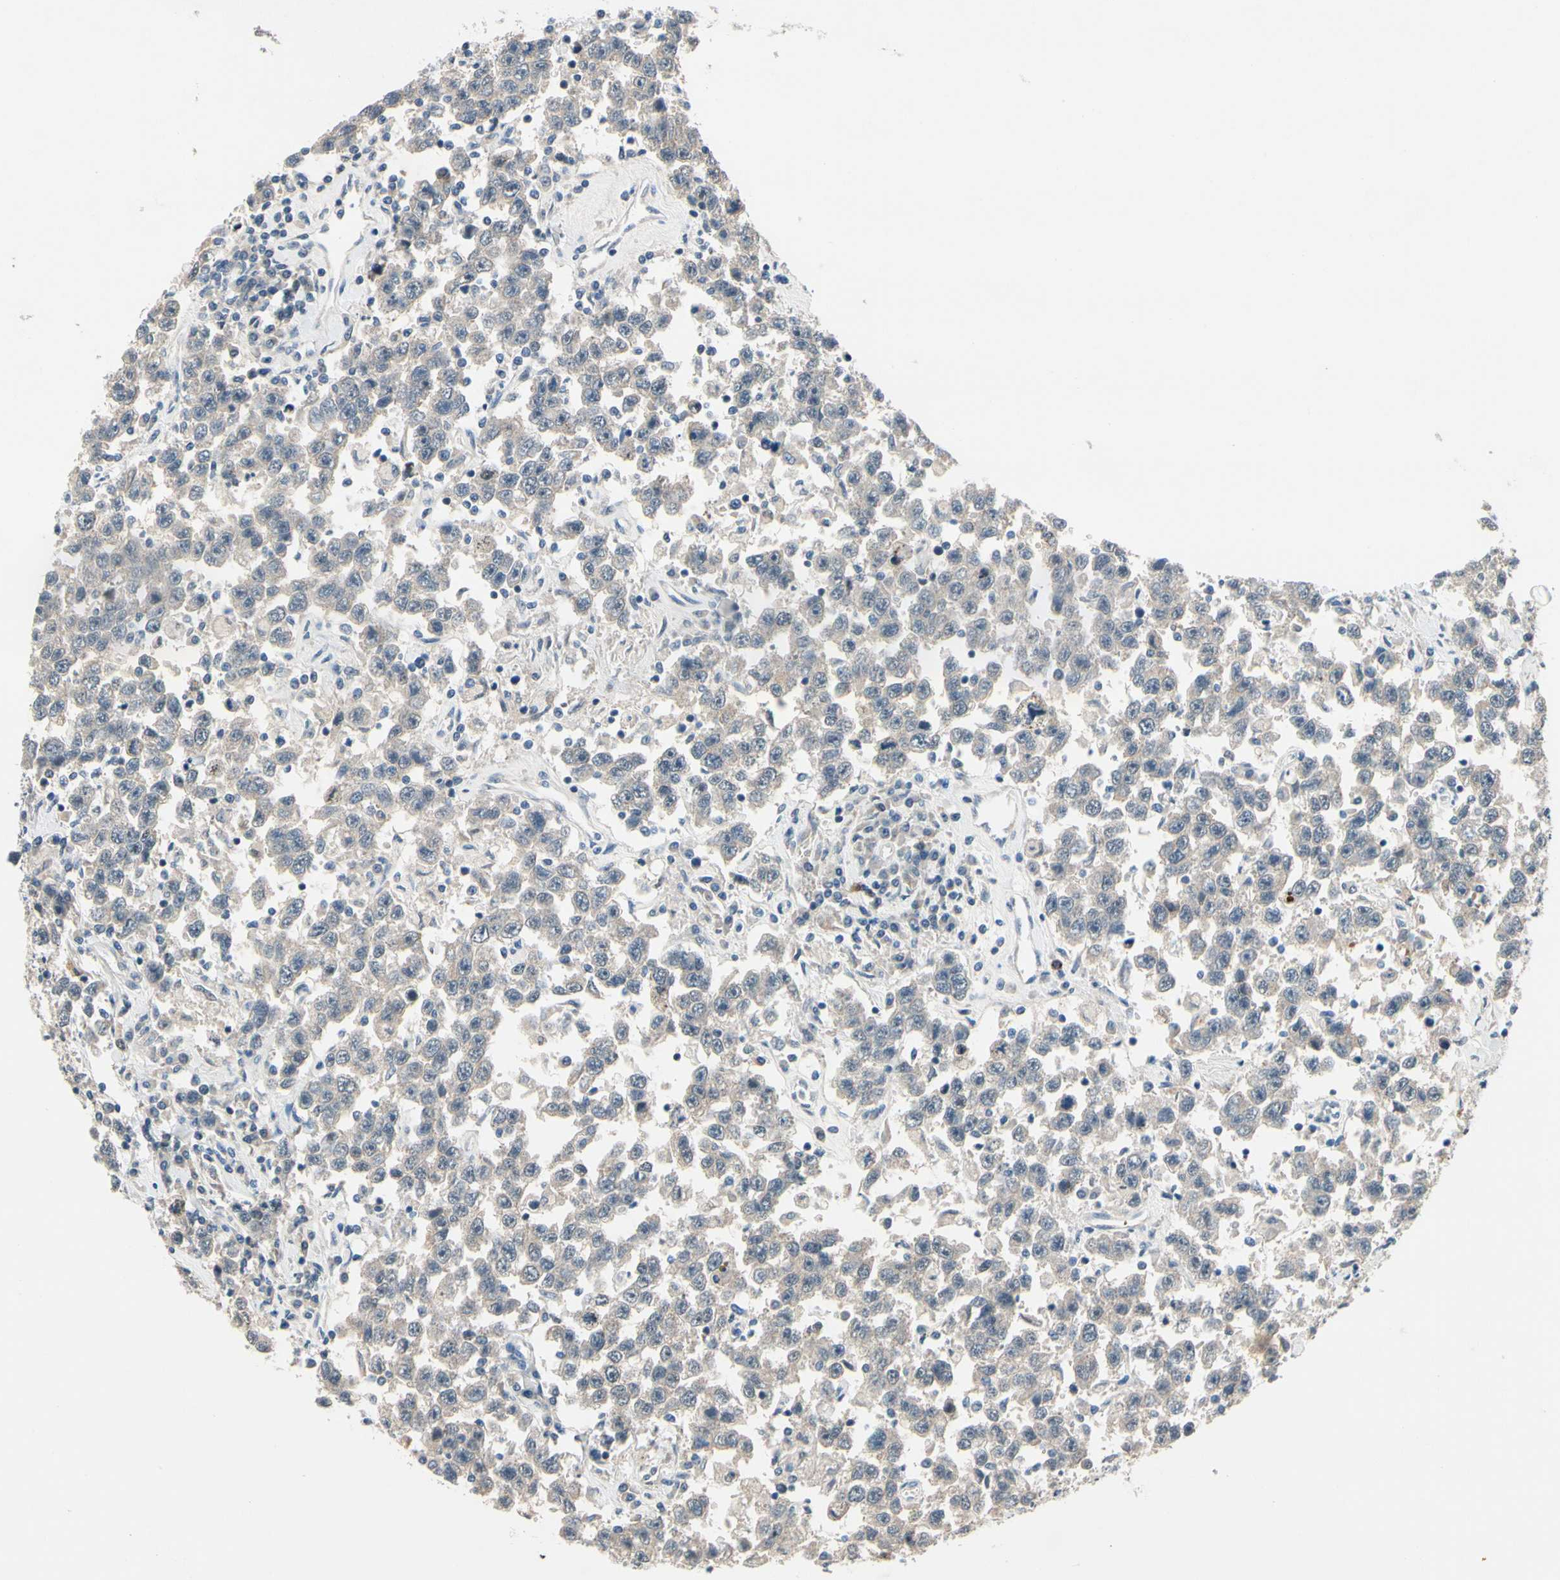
{"staining": {"intensity": "weak", "quantity": ">75%", "location": "cytoplasmic/membranous"}, "tissue": "testis cancer", "cell_type": "Tumor cells", "image_type": "cancer", "snomed": [{"axis": "morphology", "description": "Seminoma, NOS"}, {"axis": "topography", "description": "Testis"}], "caption": "IHC of human testis cancer (seminoma) displays low levels of weak cytoplasmic/membranous positivity in about >75% of tumor cells. Using DAB (brown) and hematoxylin (blue) stains, captured at high magnification using brightfield microscopy.", "gene": "SLC27A6", "patient": {"sex": "male", "age": 41}}